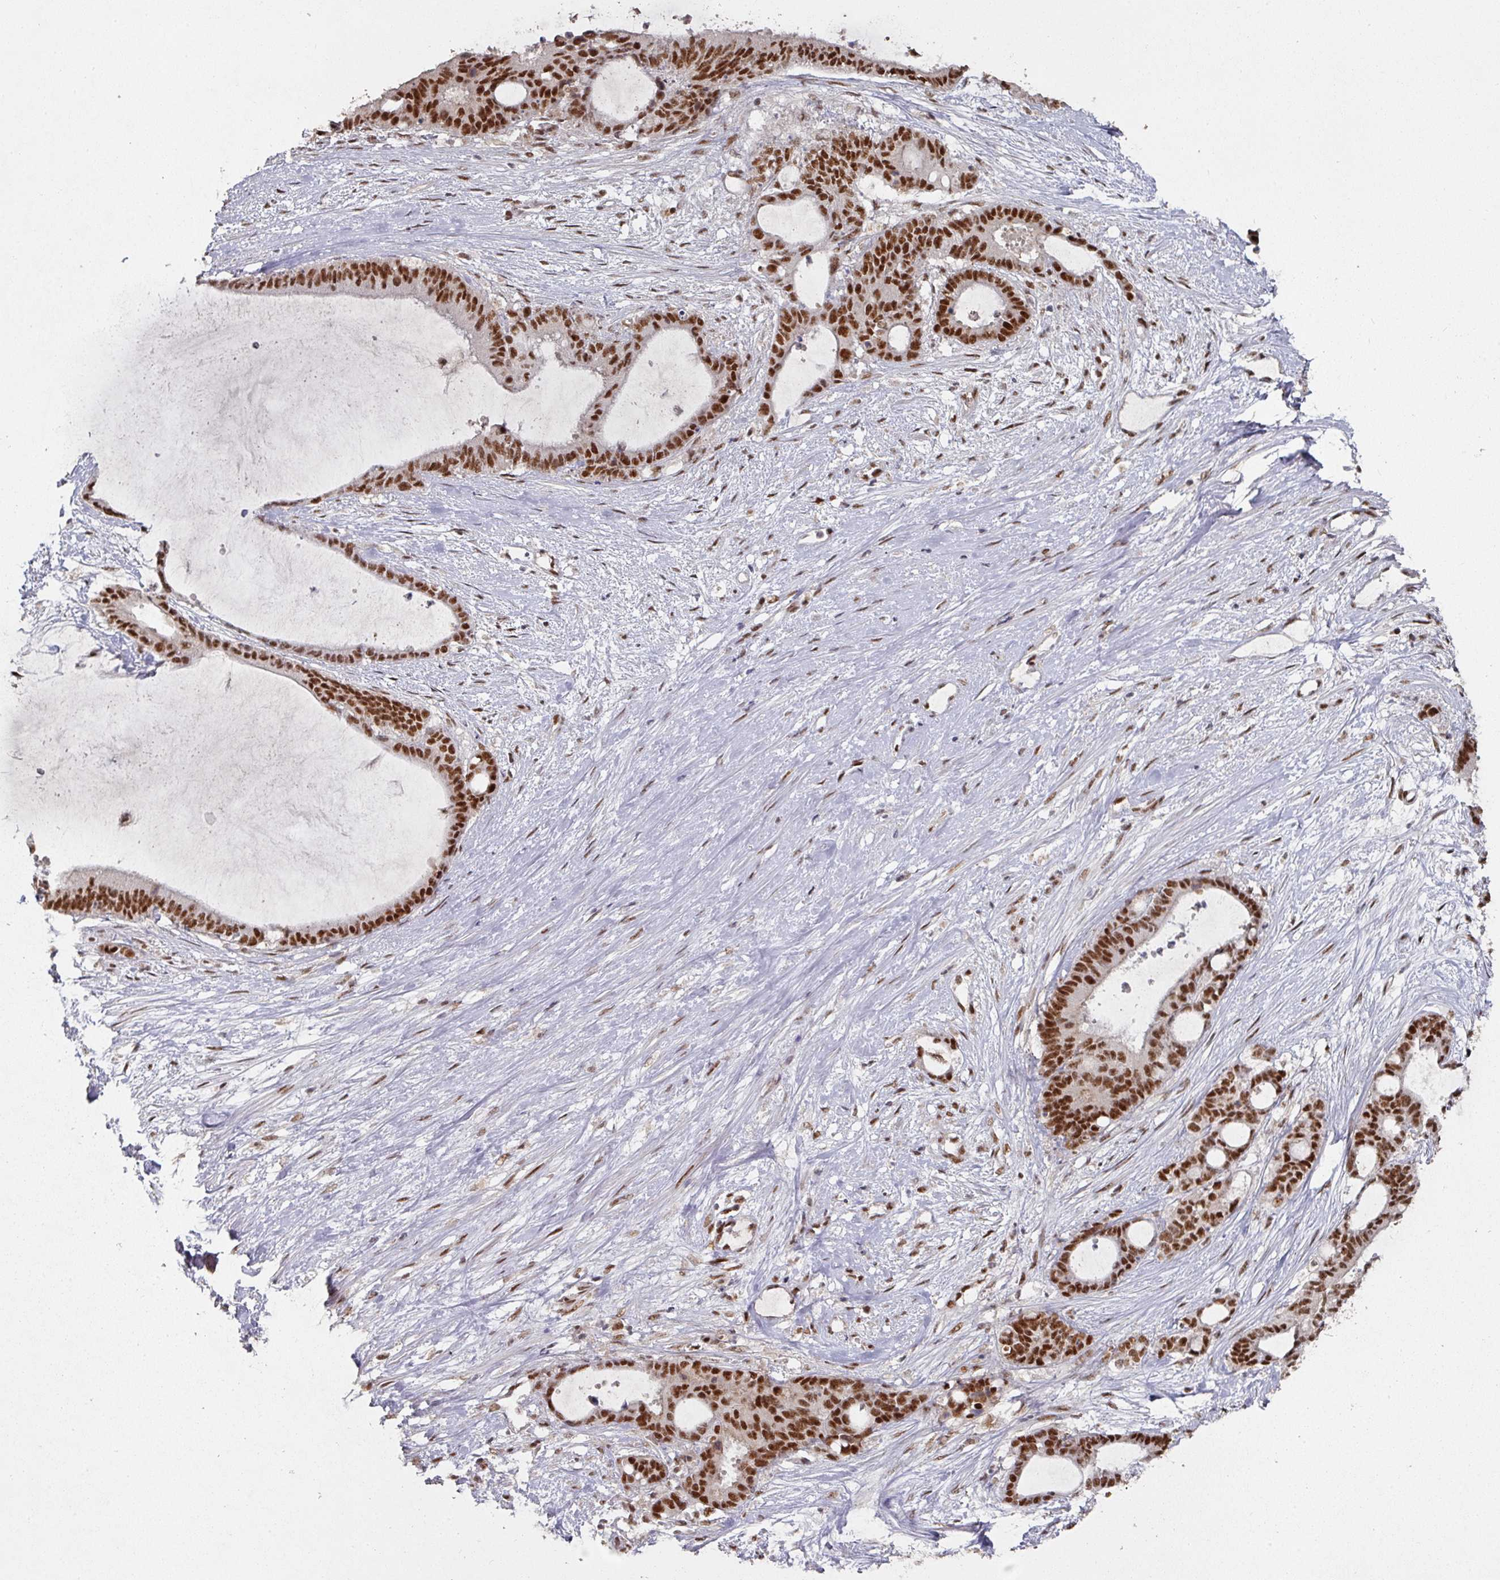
{"staining": {"intensity": "strong", "quantity": ">75%", "location": "nuclear"}, "tissue": "liver cancer", "cell_type": "Tumor cells", "image_type": "cancer", "snomed": [{"axis": "morphology", "description": "Normal tissue, NOS"}, {"axis": "morphology", "description": "Cholangiocarcinoma"}, {"axis": "topography", "description": "Liver"}, {"axis": "topography", "description": "Peripheral nerve tissue"}], "caption": "Protein expression analysis of liver cancer reveals strong nuclear staining in about >75% of tumor cells. Immunohistochemistry (ihc) stains the protein in brown and the nuclei are stained blue.", "gene": "MEPCE", "patient": {"sex": "female", "age": 73}}